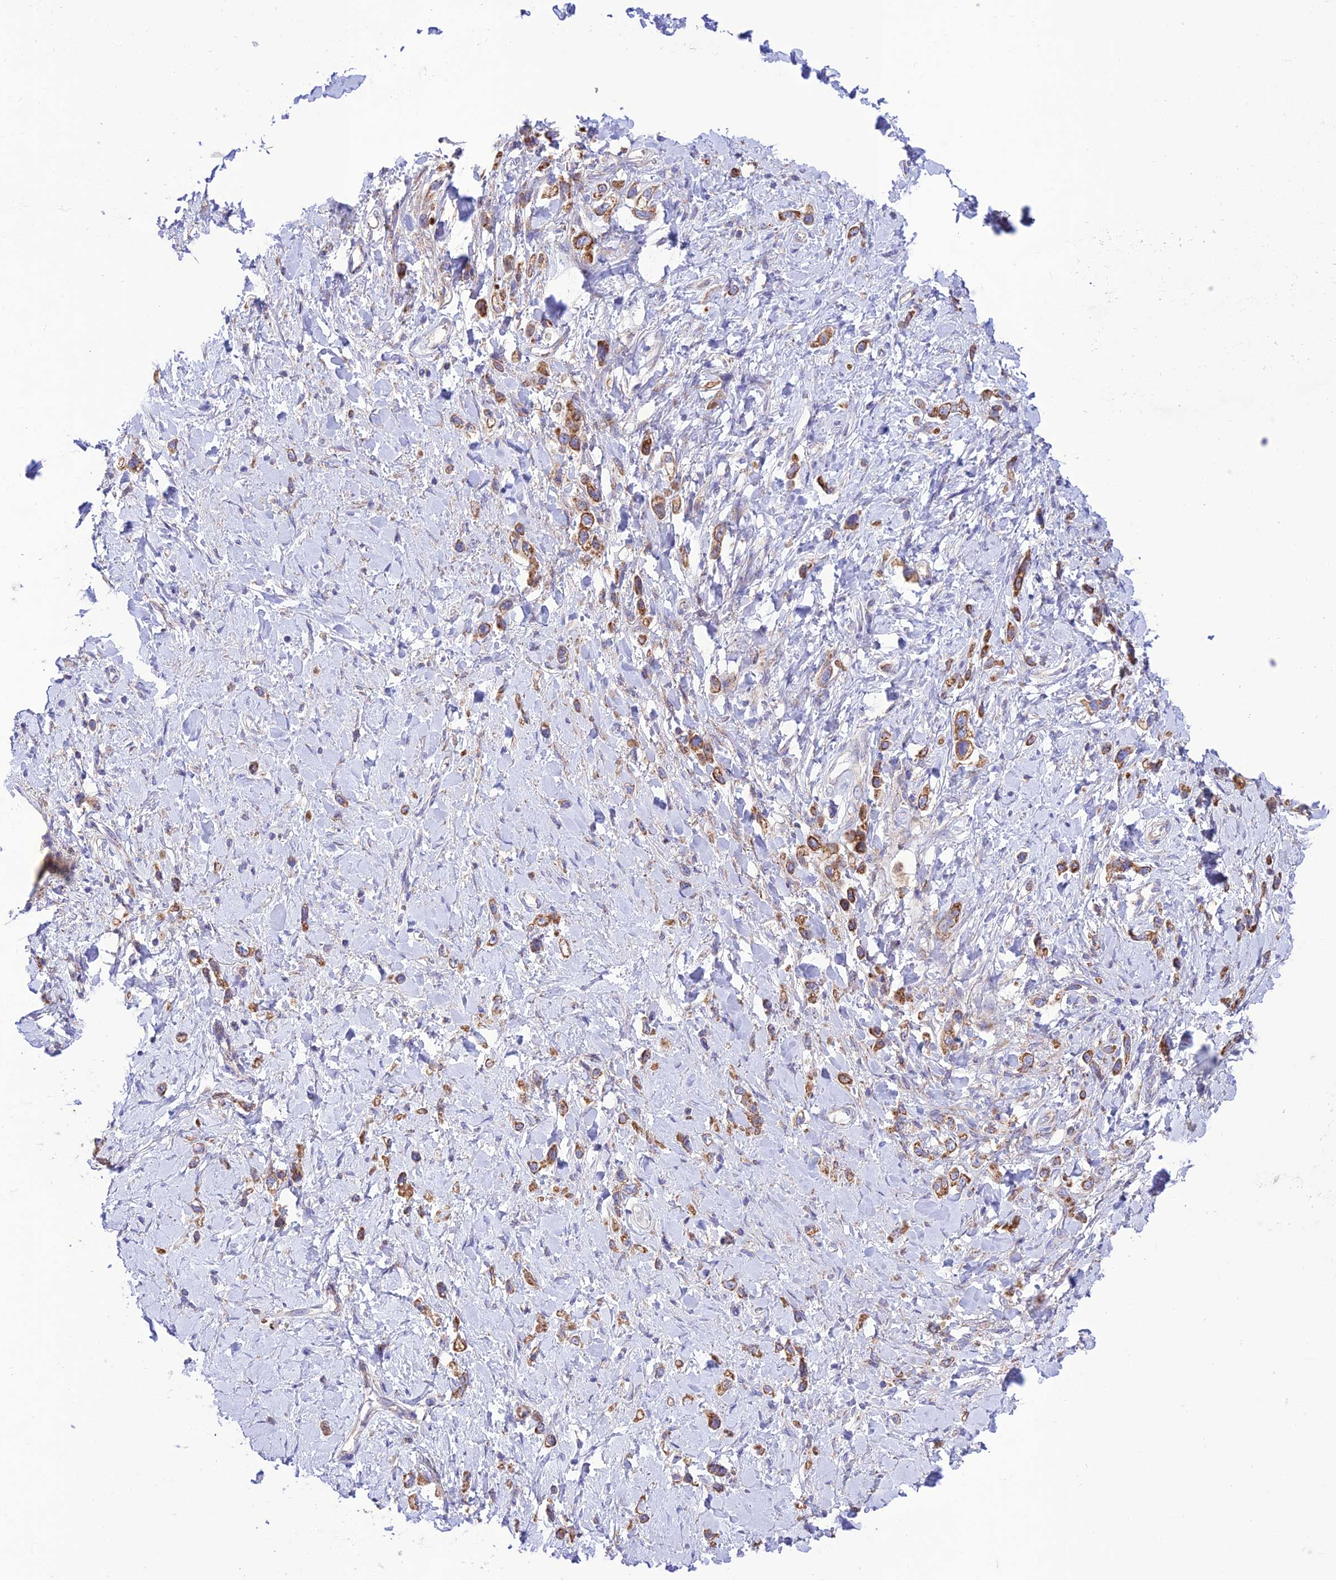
{"staining": {"intensity": "moderate", "quantity": ">75%", "location": "cytoplasmic/membranous"}, "tissue": "stomach cancer", "cell_type": "Tumor cells", "image_type": "cancer", "snomed": [{"axis": "morphology", "description": "Adenocarcinoma, NOS"}, {"axis": "topography", "description": "Stomach"}], "caption": "A micrograph of stomach adenocarcinoma stained for a protein demonstrates moderate cytoplasmic/membranous brown staining in tumor cells. (Stains: DAB (3,3'-diaminobenzidine) in brown, nuclei in blue, Microscopy: brightfield microscopy at high magnification).", "gene": "UAP1L1", "patient": {"sex": "female", "age": 65}}